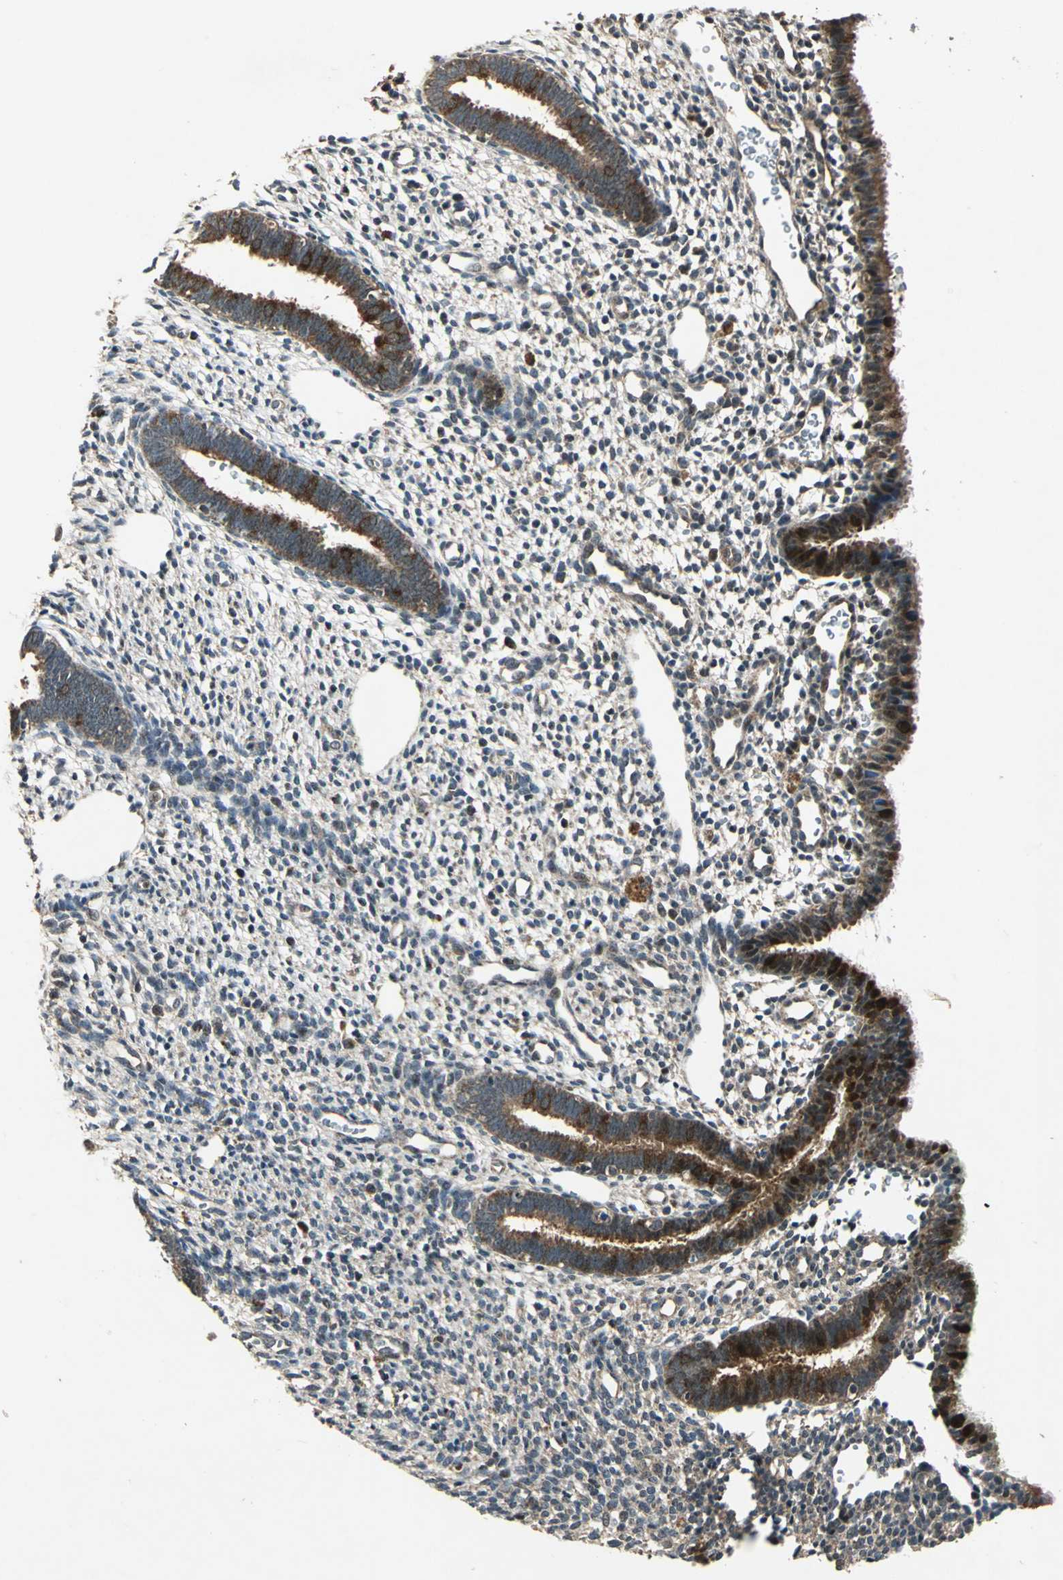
{"staining": {"intensity": "negative", "quantity": "none", "location": "none"}, "tissue": "endometrium", "cell_type": "Cells in endometrial stroma", "image_type": "normal", "snomed": [{"axis": "morphology", "description": "Normal tissue, NOS"}, {"axis": "topography", "description": "Endometrium"}], "caption": "The photomicrograph reveals no staining of cells in endometrial stroma in normal endometrium. (DAB (3,3'-diaminobenzidine) IHC, high magnification).", "gene": "AHSA1", "patient": {"sex": "female", "age": 27}}